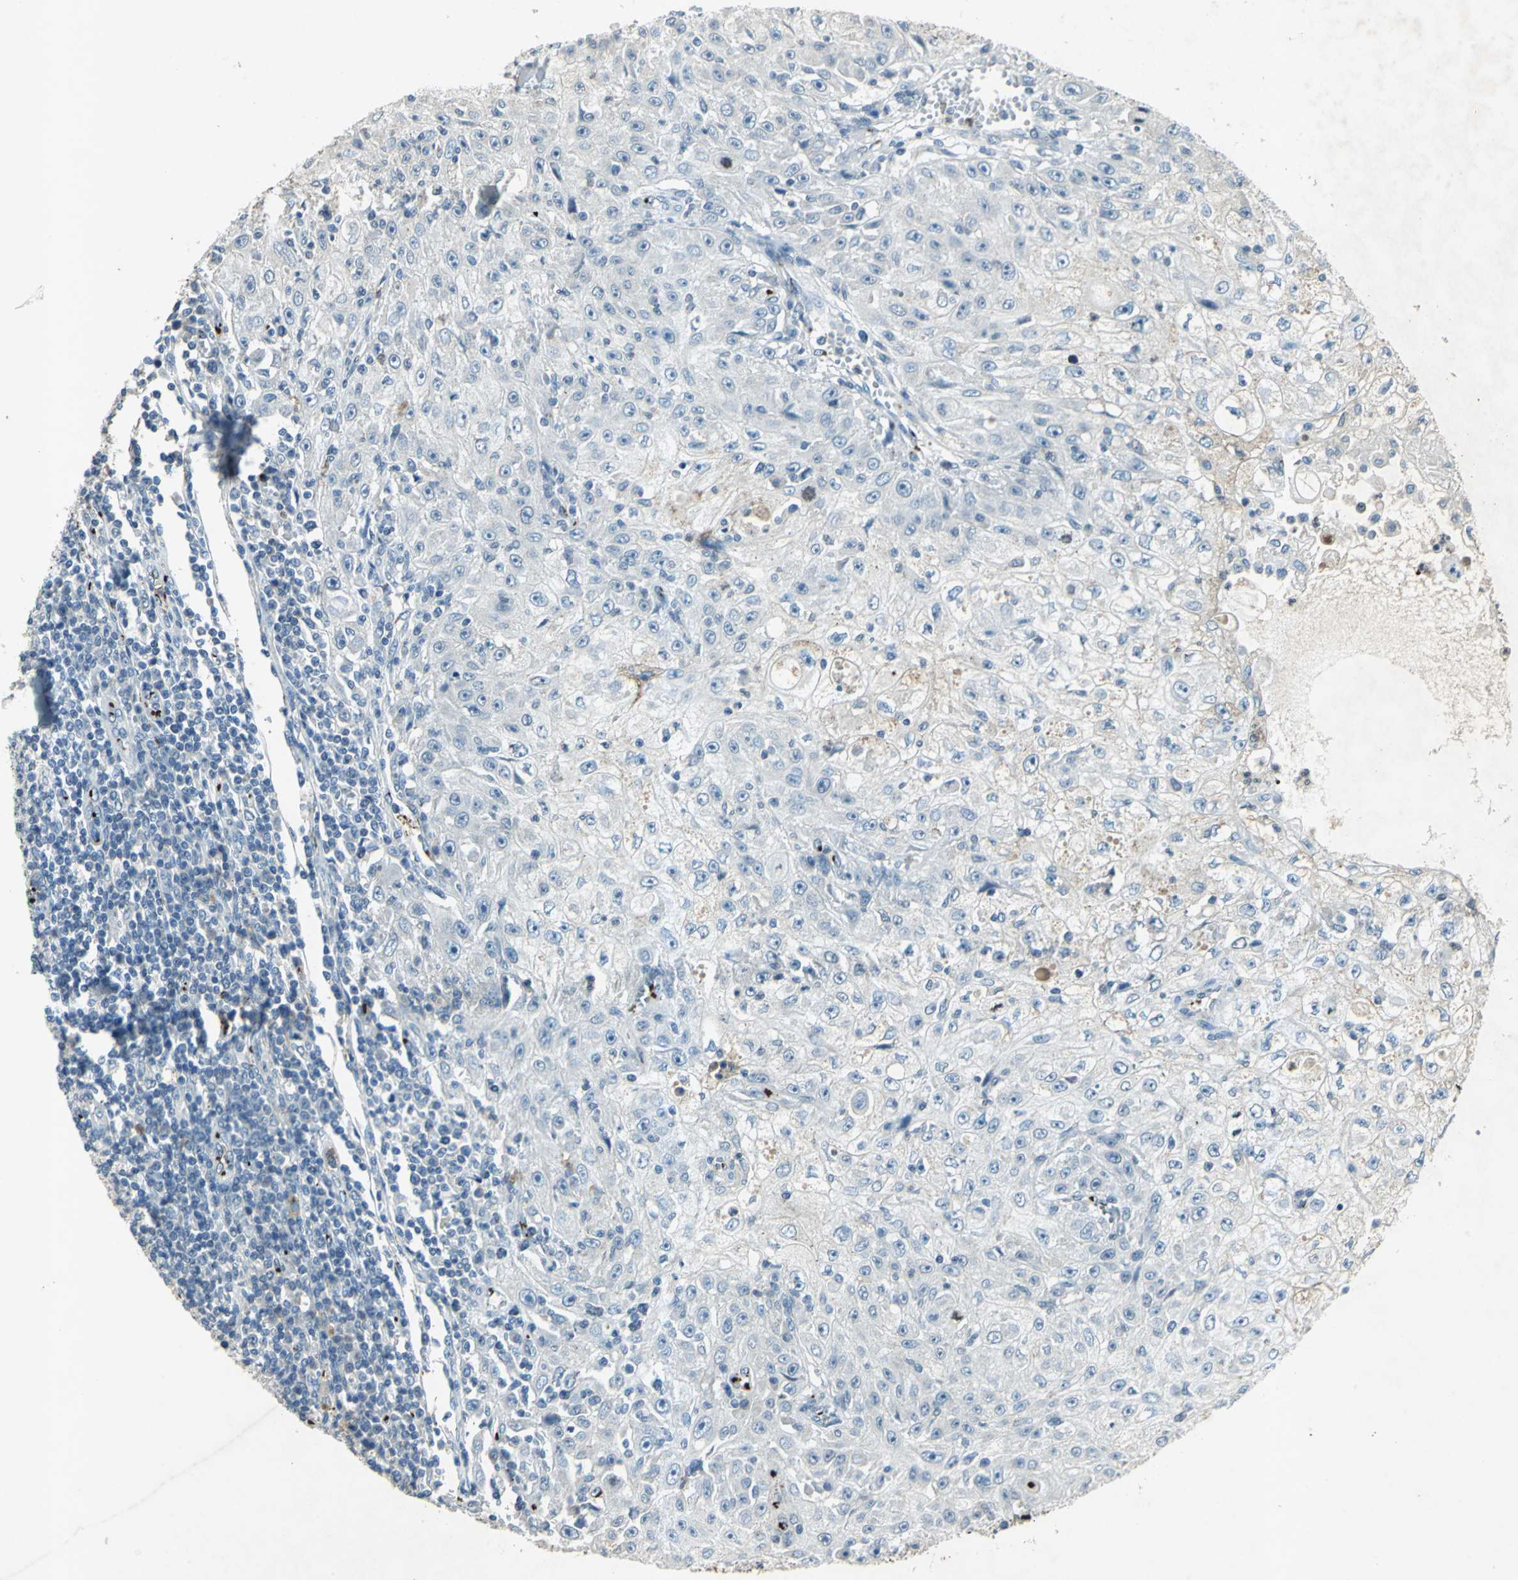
{"staining": {"intensity": "negative", "quantity": "none", "location": "none"}, "tissue": "skin cancer", "cell_type": "Tumor cells", "image_type": "cancer", "snomed": [{"axis": "morphology", "description": "Squamous cell carcinoma, NOS"}, {"axis": "topography", "description": "Skin"}], "caption": "IHC histopathology image of neoplastic tissue: skin cancer (squamous cell carcinoma) stained with DAB (3,3'-diaminobenzidine) displays no significant protein staining in tumor cells.", "gene": "CAMK2B", "patient": {"sex": "male", "age": 75}}